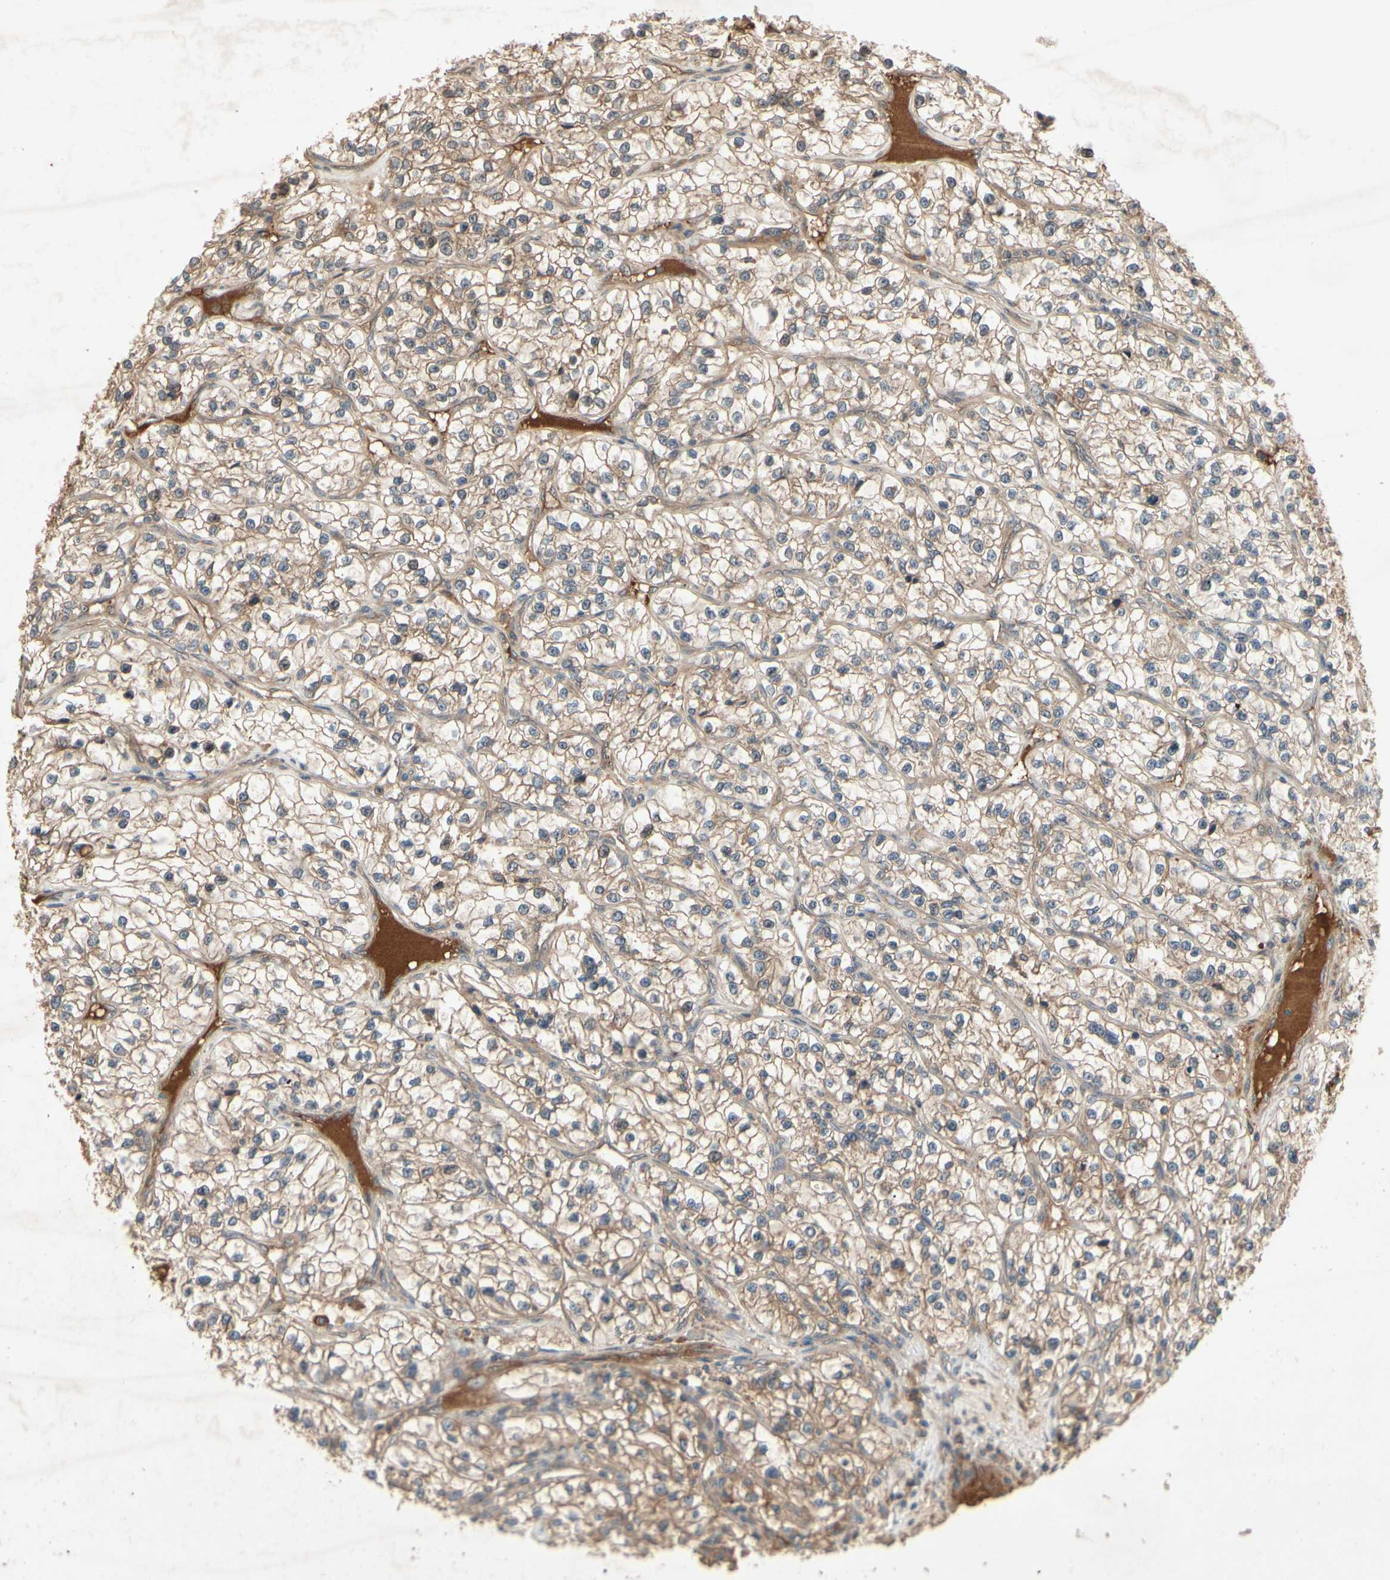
{"staining": {"intensity": "moderate", "quantity": ">75%", "location": "cytoplasmic/membranous"}, "tissue": "renal cancer", "cell_type": "Tumor cells", "image_type": "cancer", "snomed": [{"axis": "morphology", "description": "Adenocarcinoma, NOS"}, {"axis": "topography", "description": "Kidney"}], "caption": "Renal cancer was stained to show a protein in brown. There is medium levels of moderate cytoplasmic/membranous staining in approximately >75% of tumor cells. (Stains: DAB (3,3'-diaminobenzidine) in brown, nuclei in blue, Microscopy: brightfield microscopy at high magnification).", "gene": "RNF14", "patient": {"sex": "female", "age": 57}}